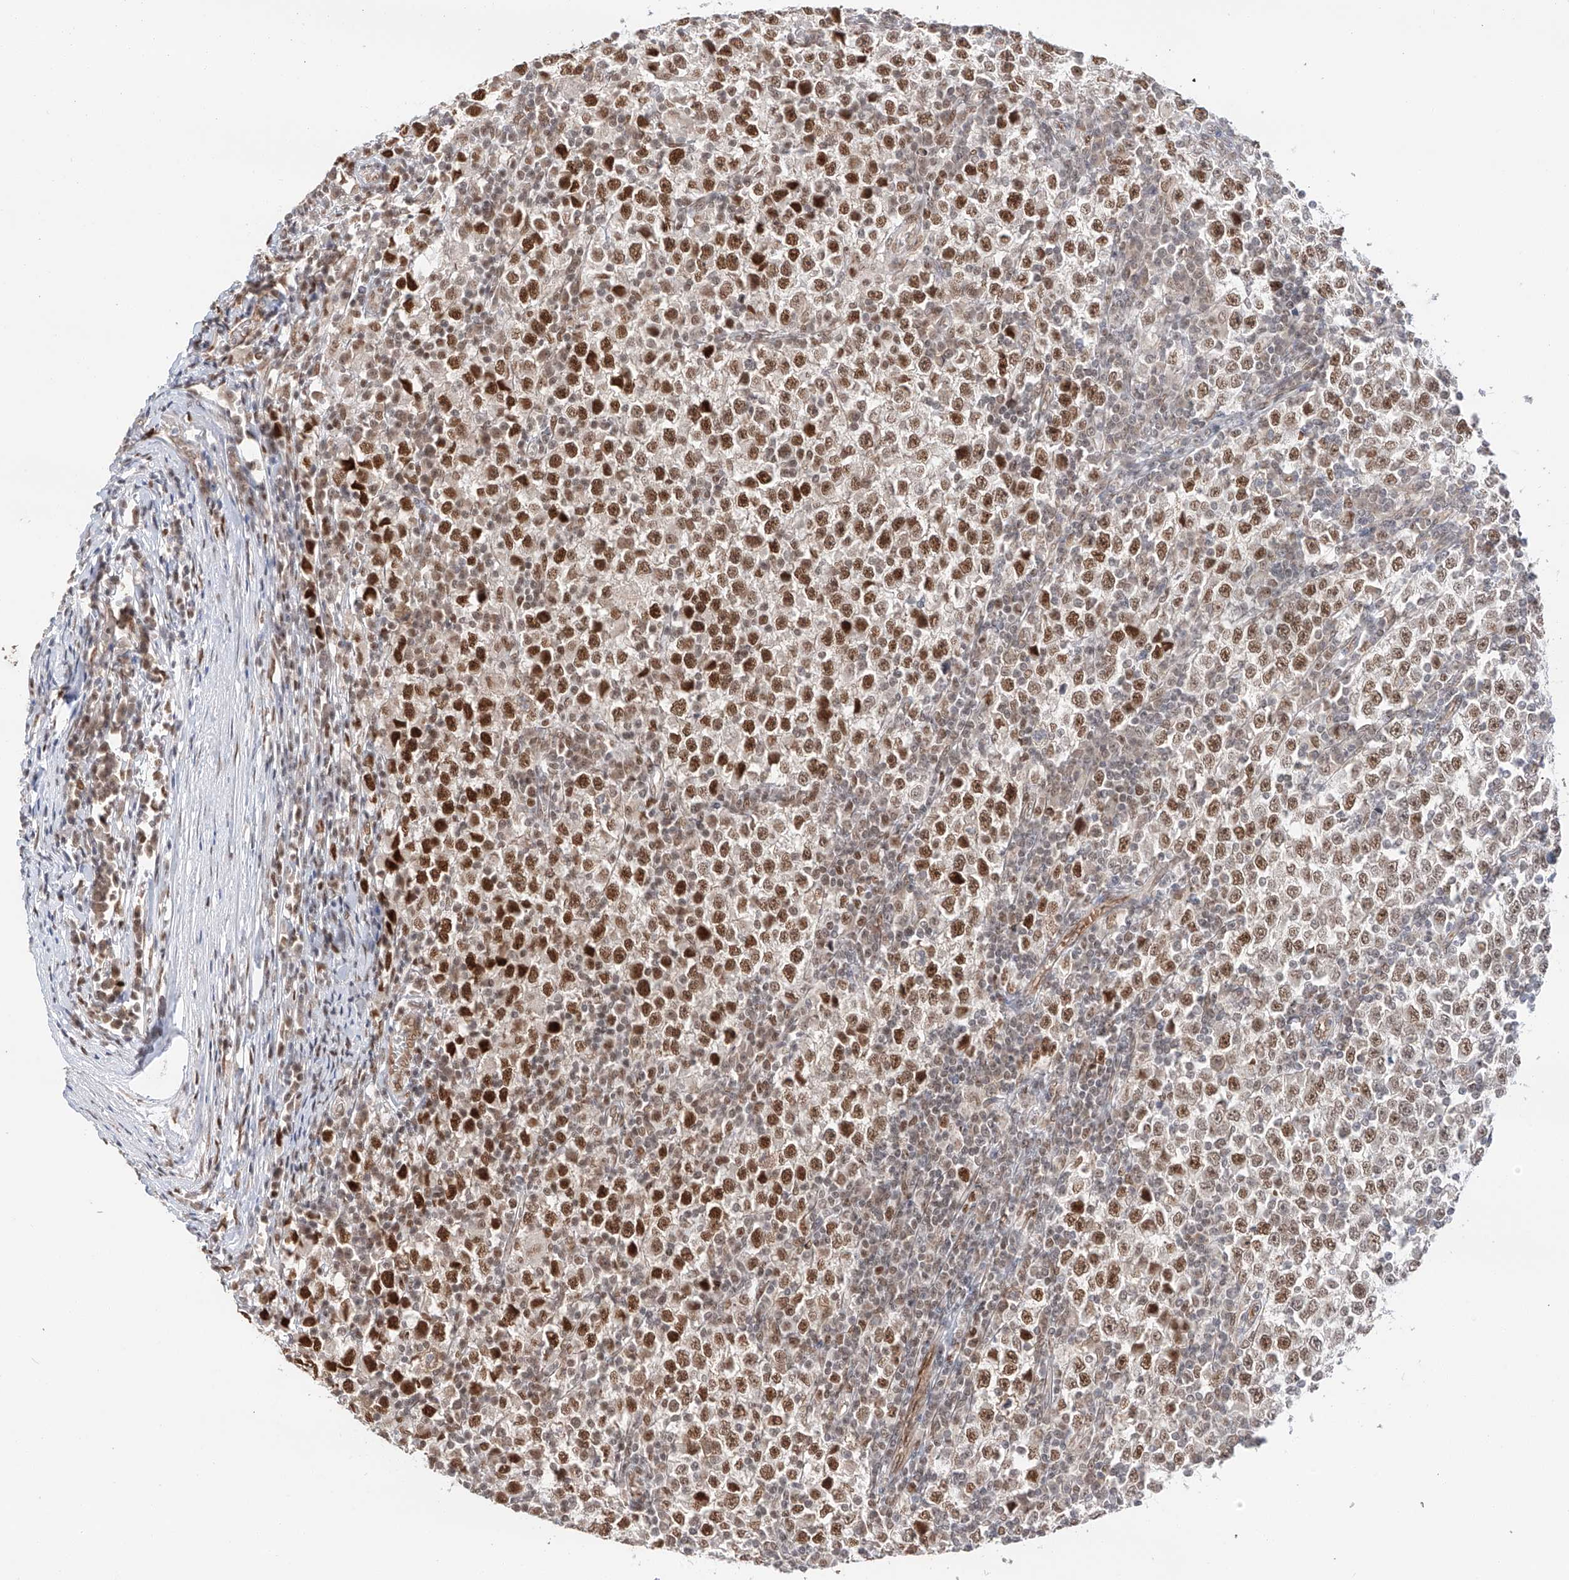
{"staining": {"intensity": "strong", "quantity": "25%-75%", "location": "nuclear"}, "tissue": "testis cancer", "cell_type": "Tumor cells", "image_type": "cancer", "snomed": [{"axis": "morphology", "description": "Seminoma, NOS"}, {"axis": "topography", "description": "Testis"}], "caption": "Immunohistochemical staining of human testis cancer displays high levels of strong nuclear staining in approximately 25%-75% of tumor cells.", "gene": "POGK", "patient": {"sex": "male", "age": 65}}